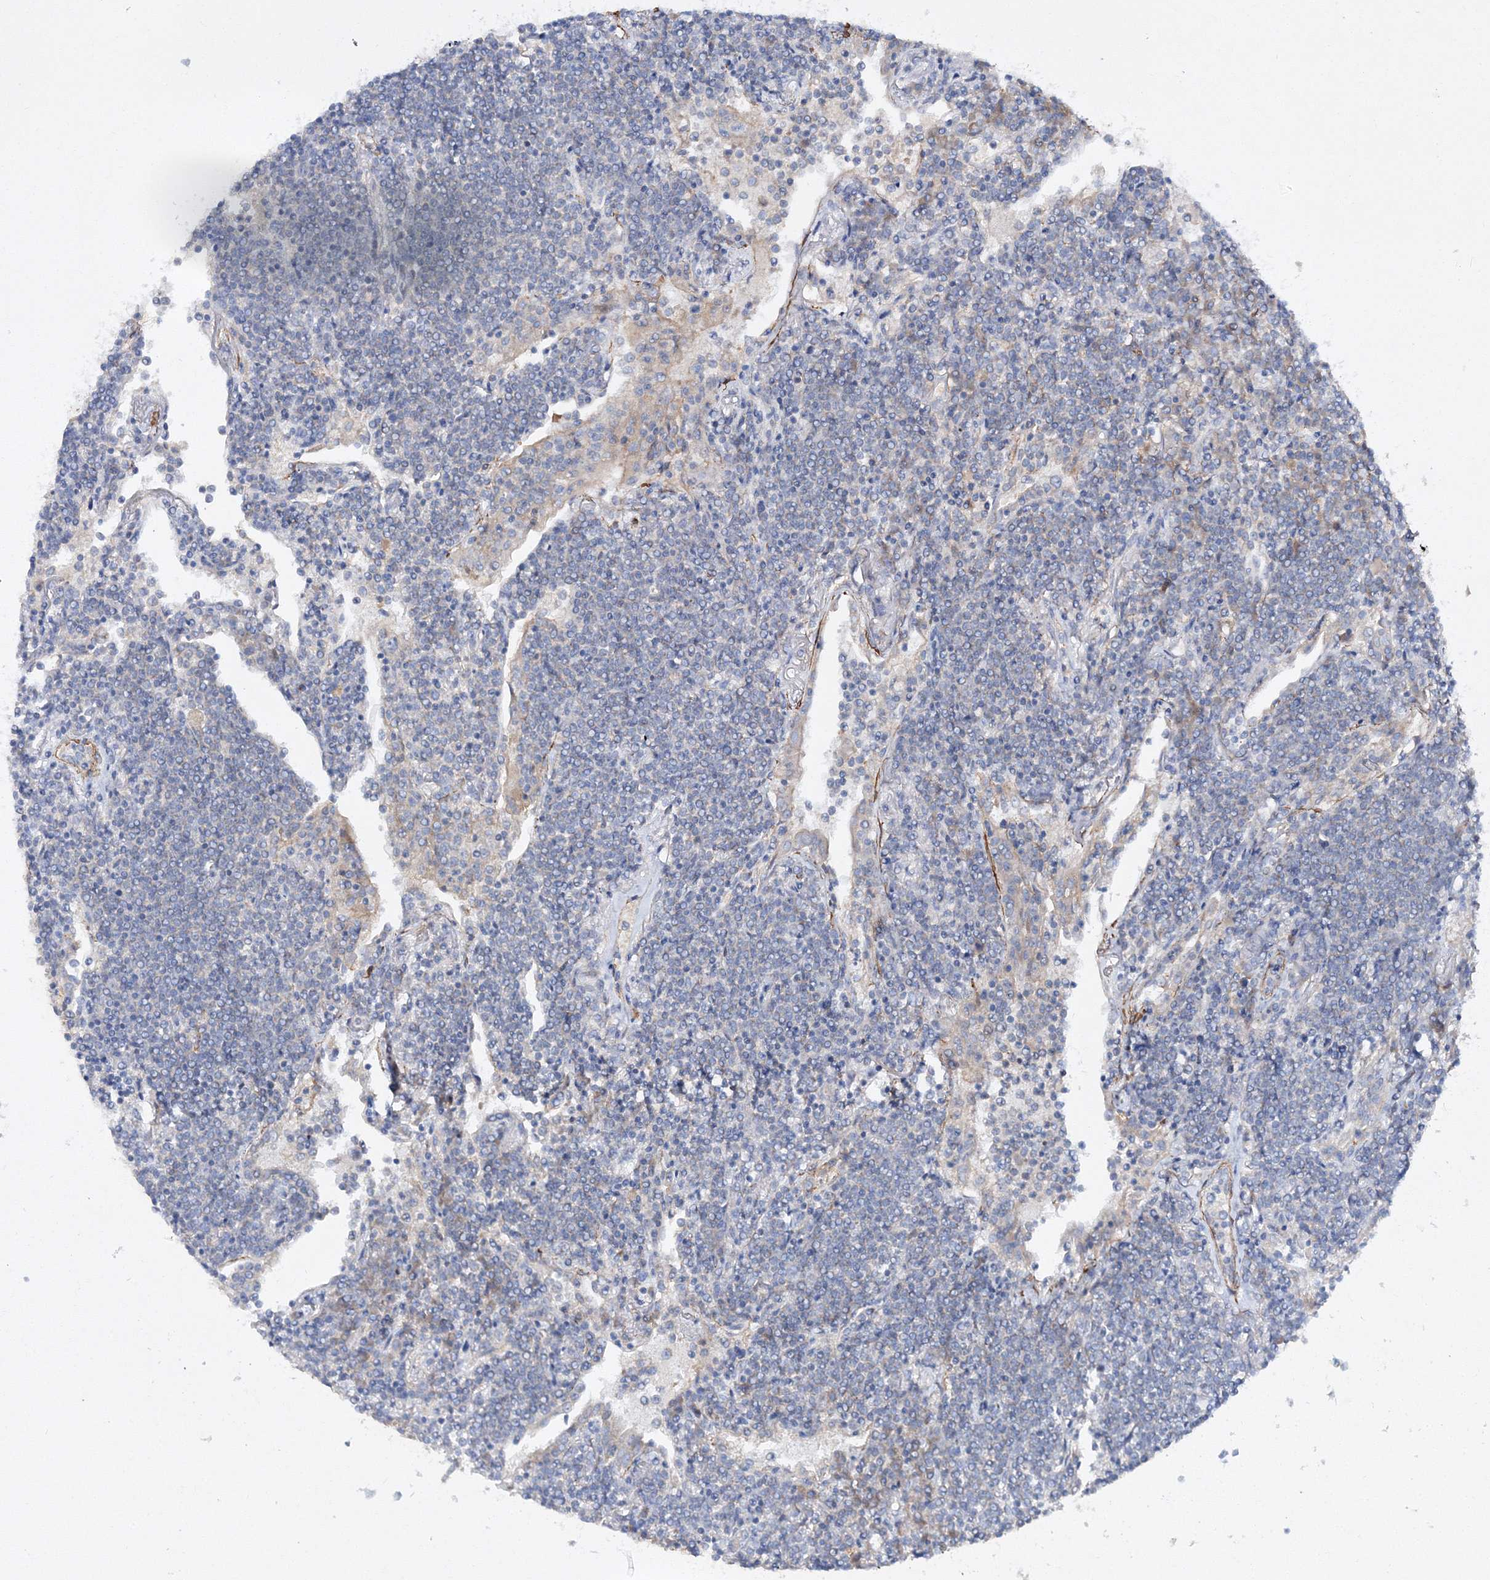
{"staining": {"intensity": "negative", "quantity": "none", "location": "none"}, "tissue": "lymphoma", "cell_type": "Tumor cells", "image_type": "cancer", "snomed": [{"axis": "morphology", "description": "Malignant lymphoma, non-Hodgkin's type, Low grade"}, {"axis": "topography", "description": "Lung"}], "caption": "This is an immunohistochemistry (IHC) photomicrograph of lymphoma. There is no staining in tumor cells.", "gene": "RTN2", "patient": {"sex": "female", "age": 71}}